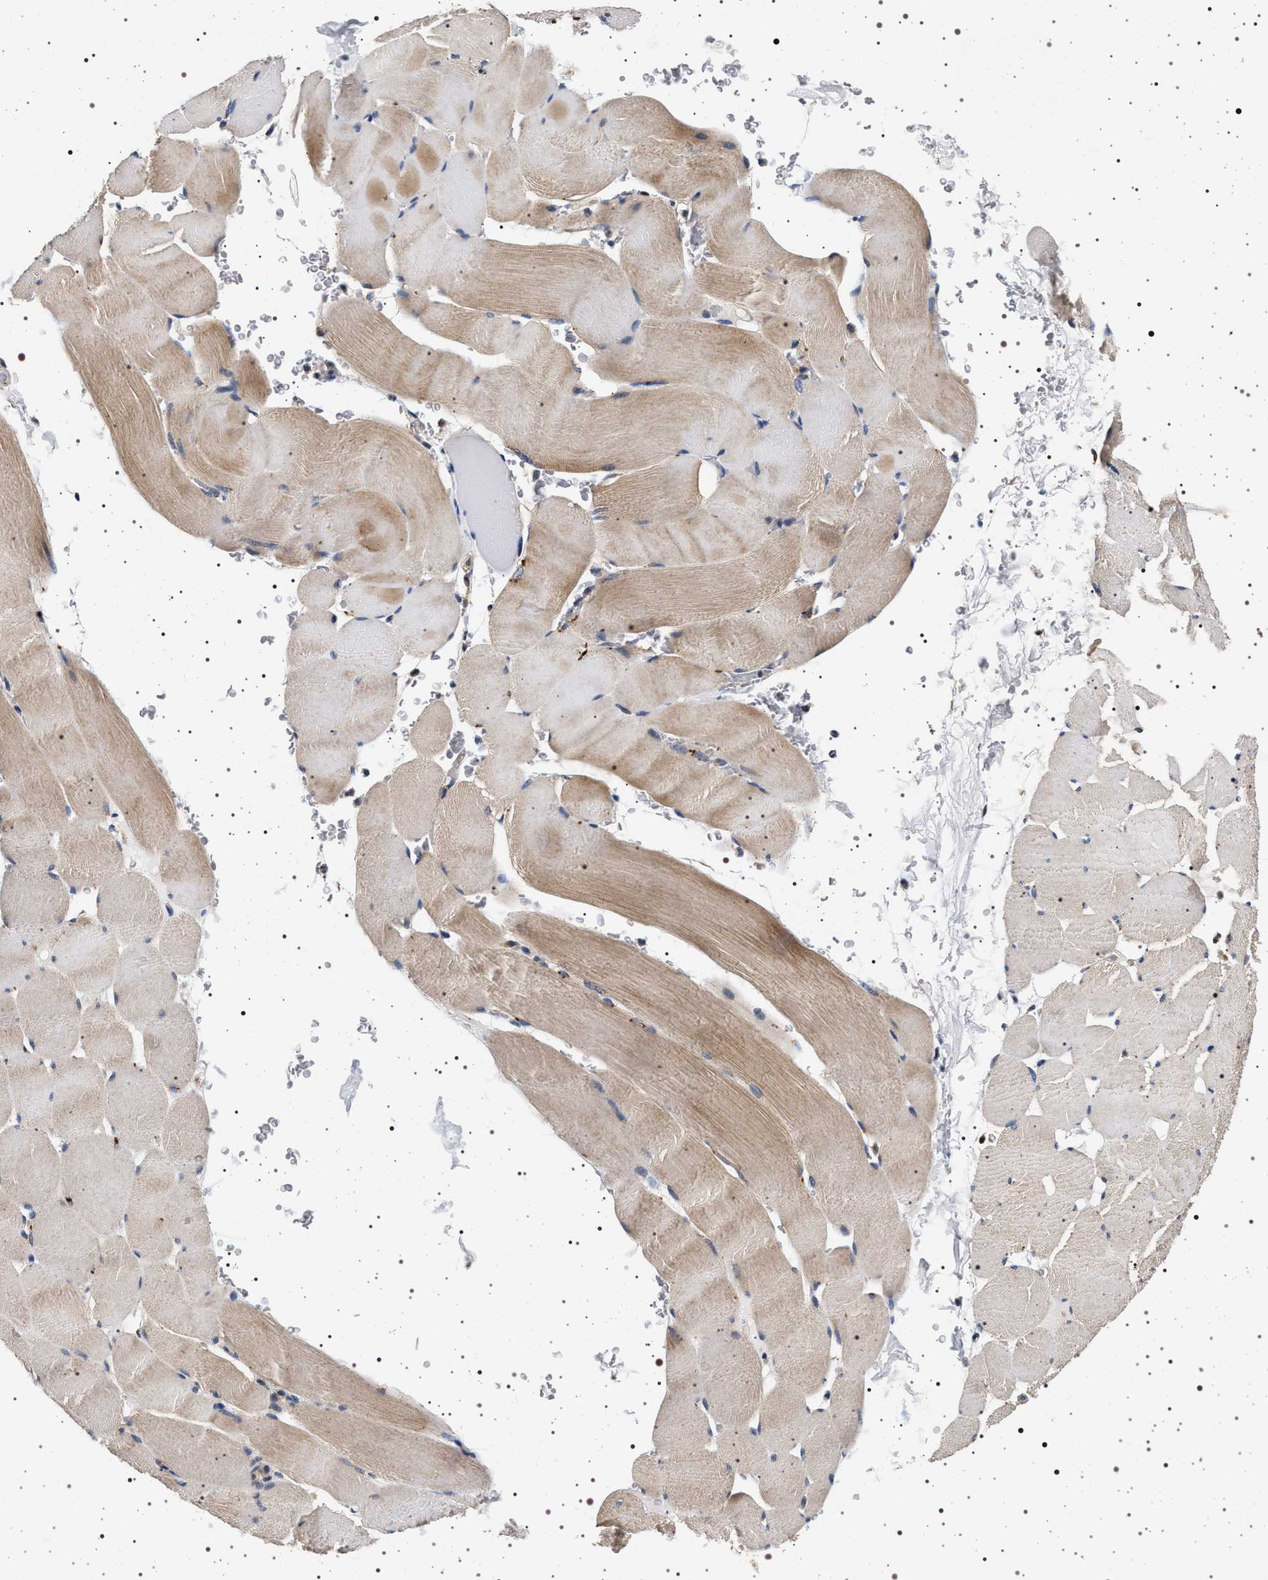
{"staining": {"intensity": "weak", "quantity": "25%-75%", "location": "cytoplasmic/membranous"}, "tissue": "skeletal muscle", "cell_type": "Myocytes", "image_type": "normal", "snomed": [{"axis": "morphology", "description": "Normal tissue, NOS"}, {"axis": "topography", "description": "Skeletal muscle"}], "caption": "An immunohistochemistry photomicrograph of benign tissue is shown. Protein staining in brown highlights weak cytoplasmic/membranous positivity in skeletal muscle within myocytes.", "gene": "DCBLD2", "patient": {"sex": "male", "age": 62}}